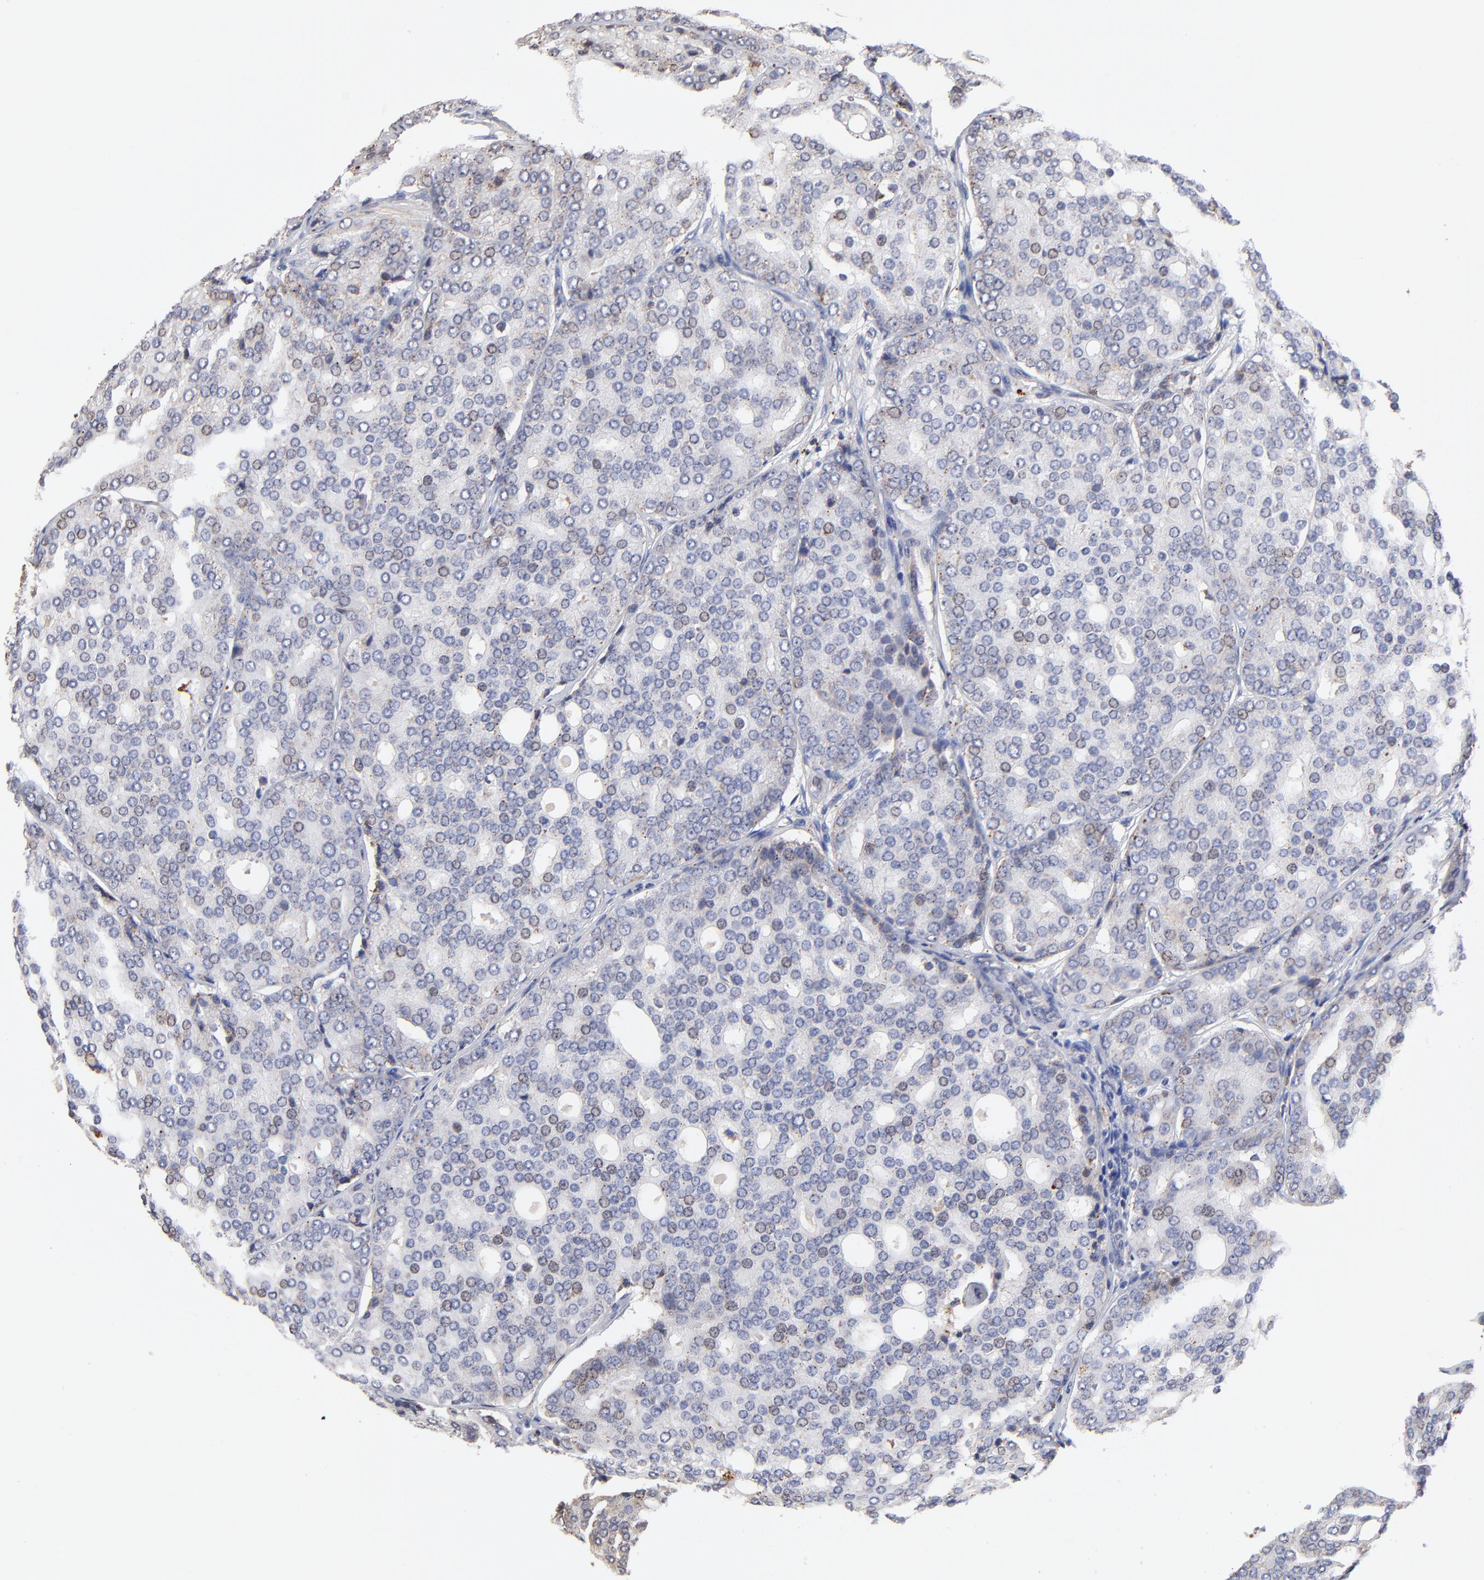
{"staining": {"intensity": "weak", "quantity": "<25%", "location": "cytoplasmic/membranous"}, "tissue": "prostate cancer", "cell_type": "Tumor cells", "image_type": "cancer", "snomed": [{"axis": "morphology", "description": "Adenocarcinoma, High grade"}, {"axis": "topography", "description": "Prostate"}], "caption": "An immunohistochemistry (IHC) micrograph of high-grade adenocarcinoma (prostate) is shown. There is no staining in tumor cells of high-grade adenocarcinoma (prostate). The staining was performed using DAB to visualize the protein expression in brown, while the nuclei were stained in blue with hematoxylin (Magnification: 20x).", "gene": "PDE4B", "patient": {"sex": "male", "age": 64}}